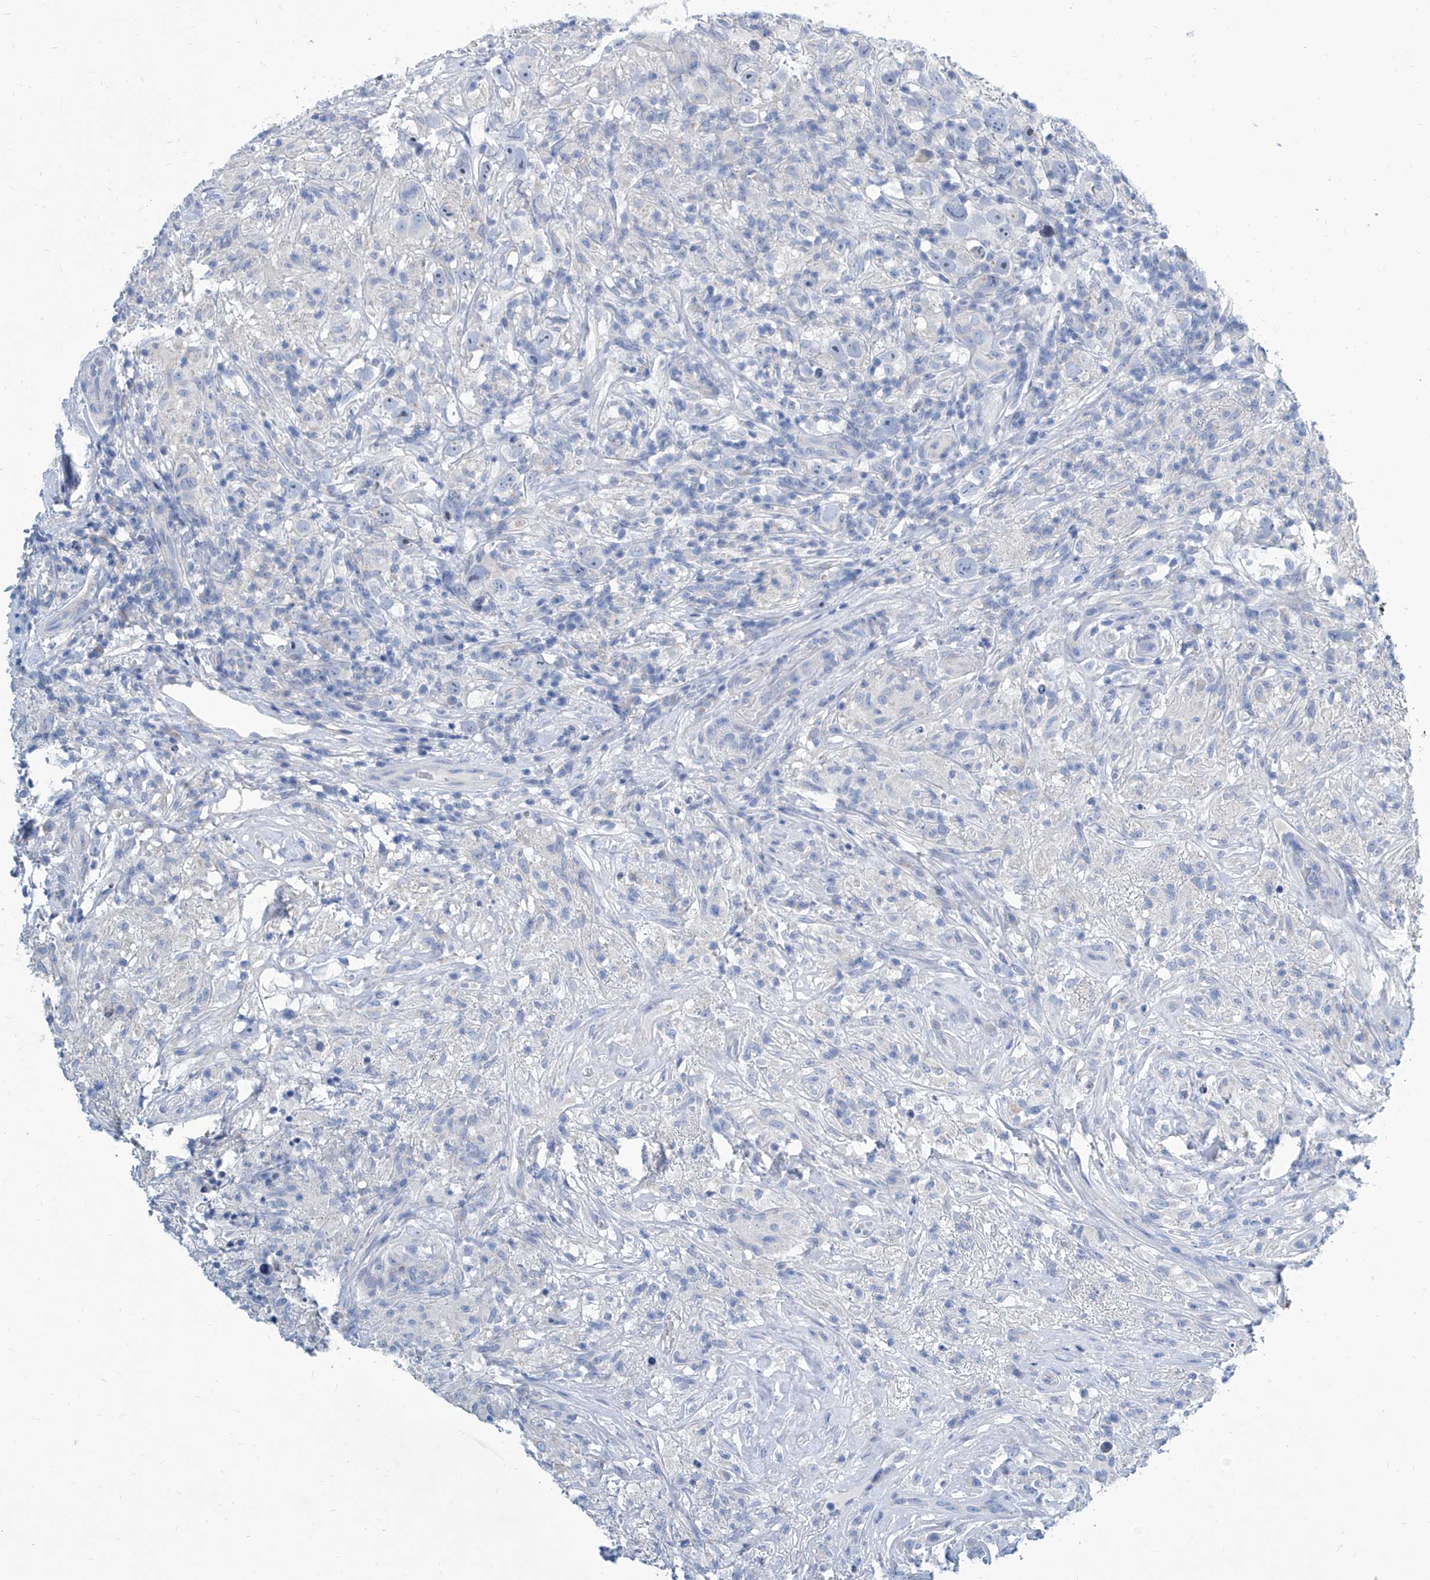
{"staining": {"intensity": "negative", "quantity": "none", "location": "none"}, "tissue": "testis cancer", "cell_type": "Tumor cells", "image_type": "cancer", "snomed": [{"axis": "morphology", "description": "Seminoma, NOS"}, {"axis": "topography", "description": "Testis"}], "caption": "Histopathology image shows no protein staining in tumor cells of seminoma (testis) tissue.", "gene": "ZNF519", "patient": {"sex": "male", "age": 49}}